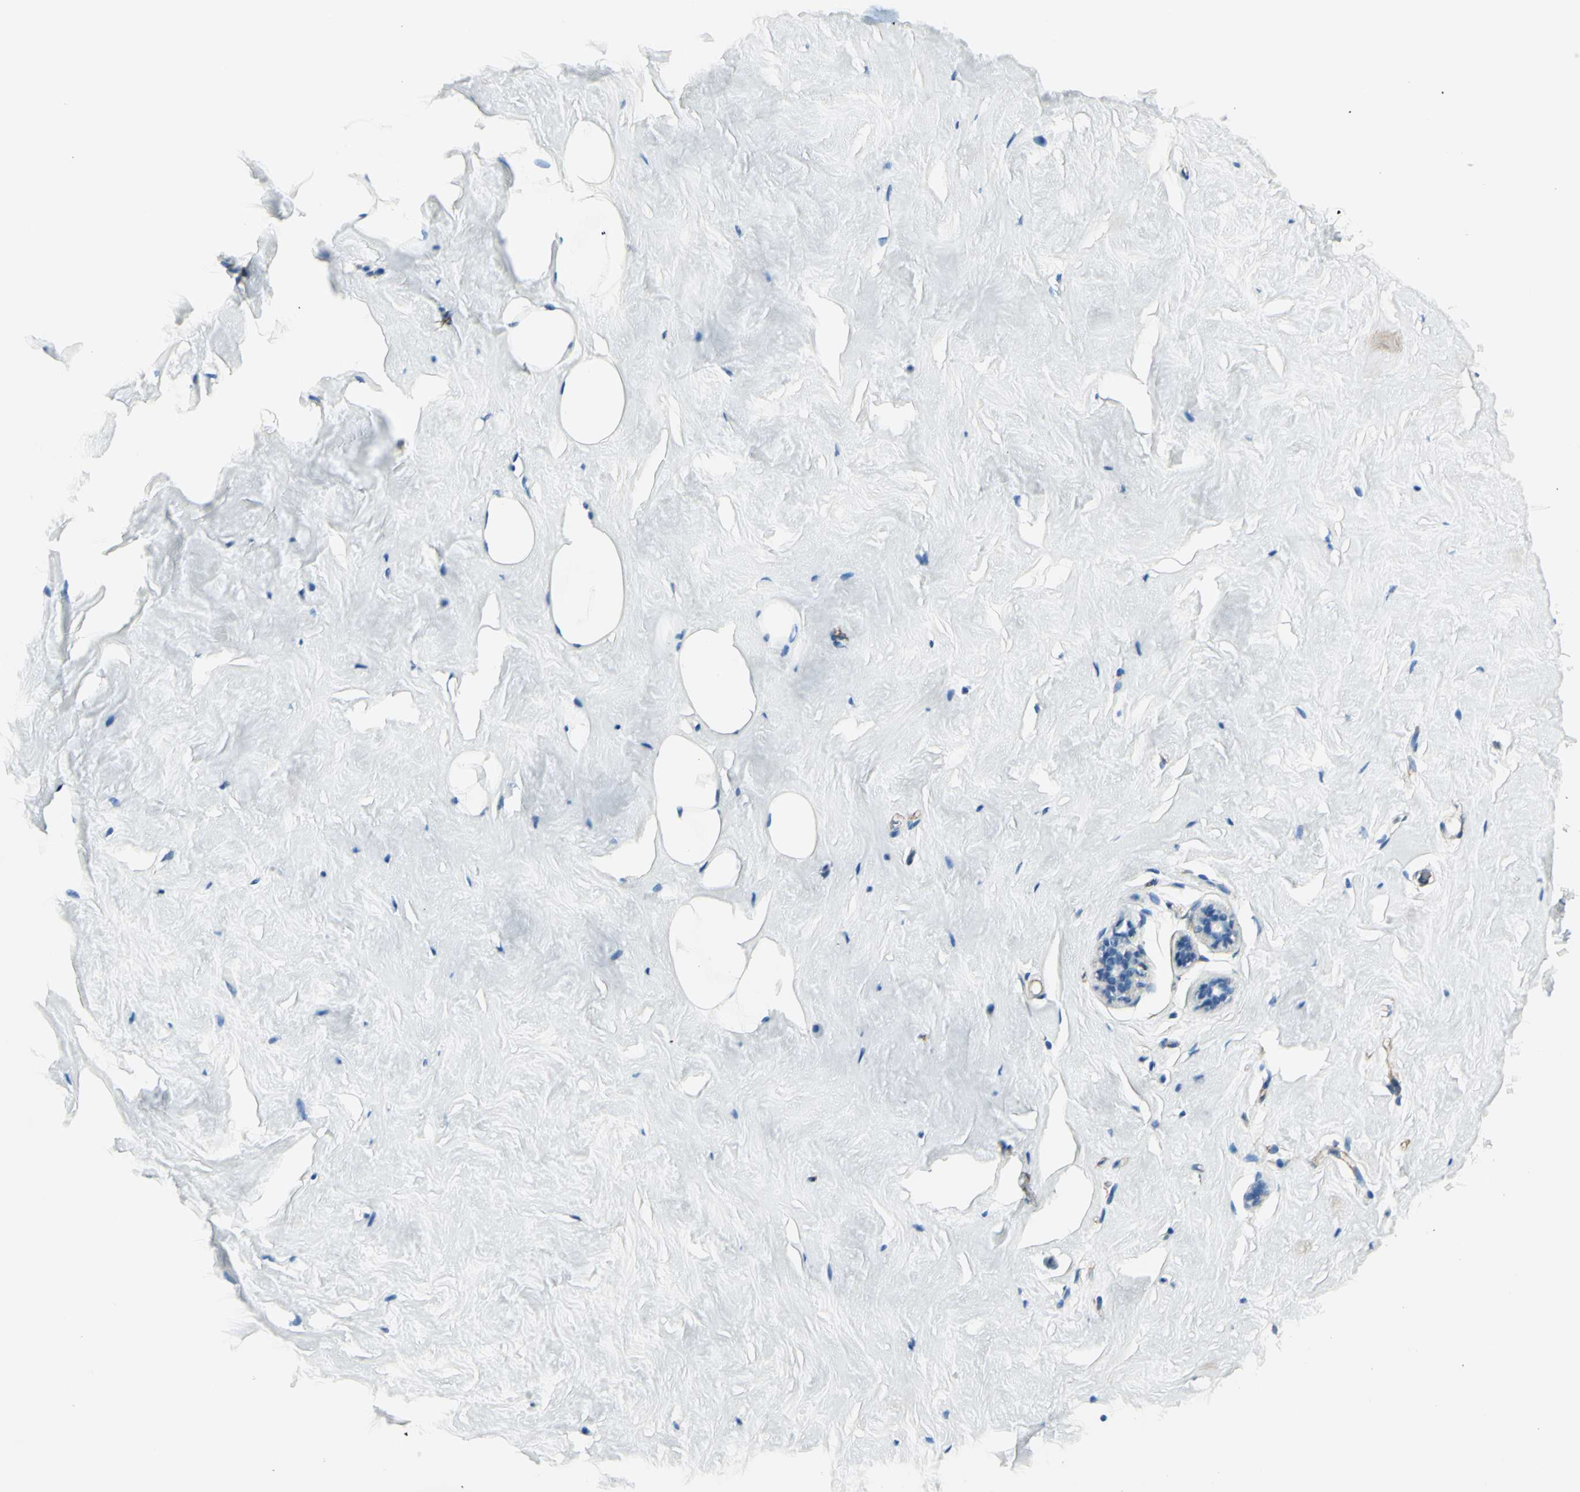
{"staining": {"intensity": "negative", "quantity": "none", "location": "none"}, "tissue": "breast", "cell_type": "Adipocytes", "image_type": "normal", "snomed": [{"axis": "morphology", "description": "Normal tissue, NOS"}, {"axis": "topography", "description": "Breast"}], "caption": "Photomicrograph shows no protein positivity in adipocytes of normal breast. (Brightfield microscopy of DAB (3,3'-diaminobenzidine) immunohistochemistry (IHC) at high magnification).", "gene": "PTH2R", "patient": {"sex": "female", "age": 75}}